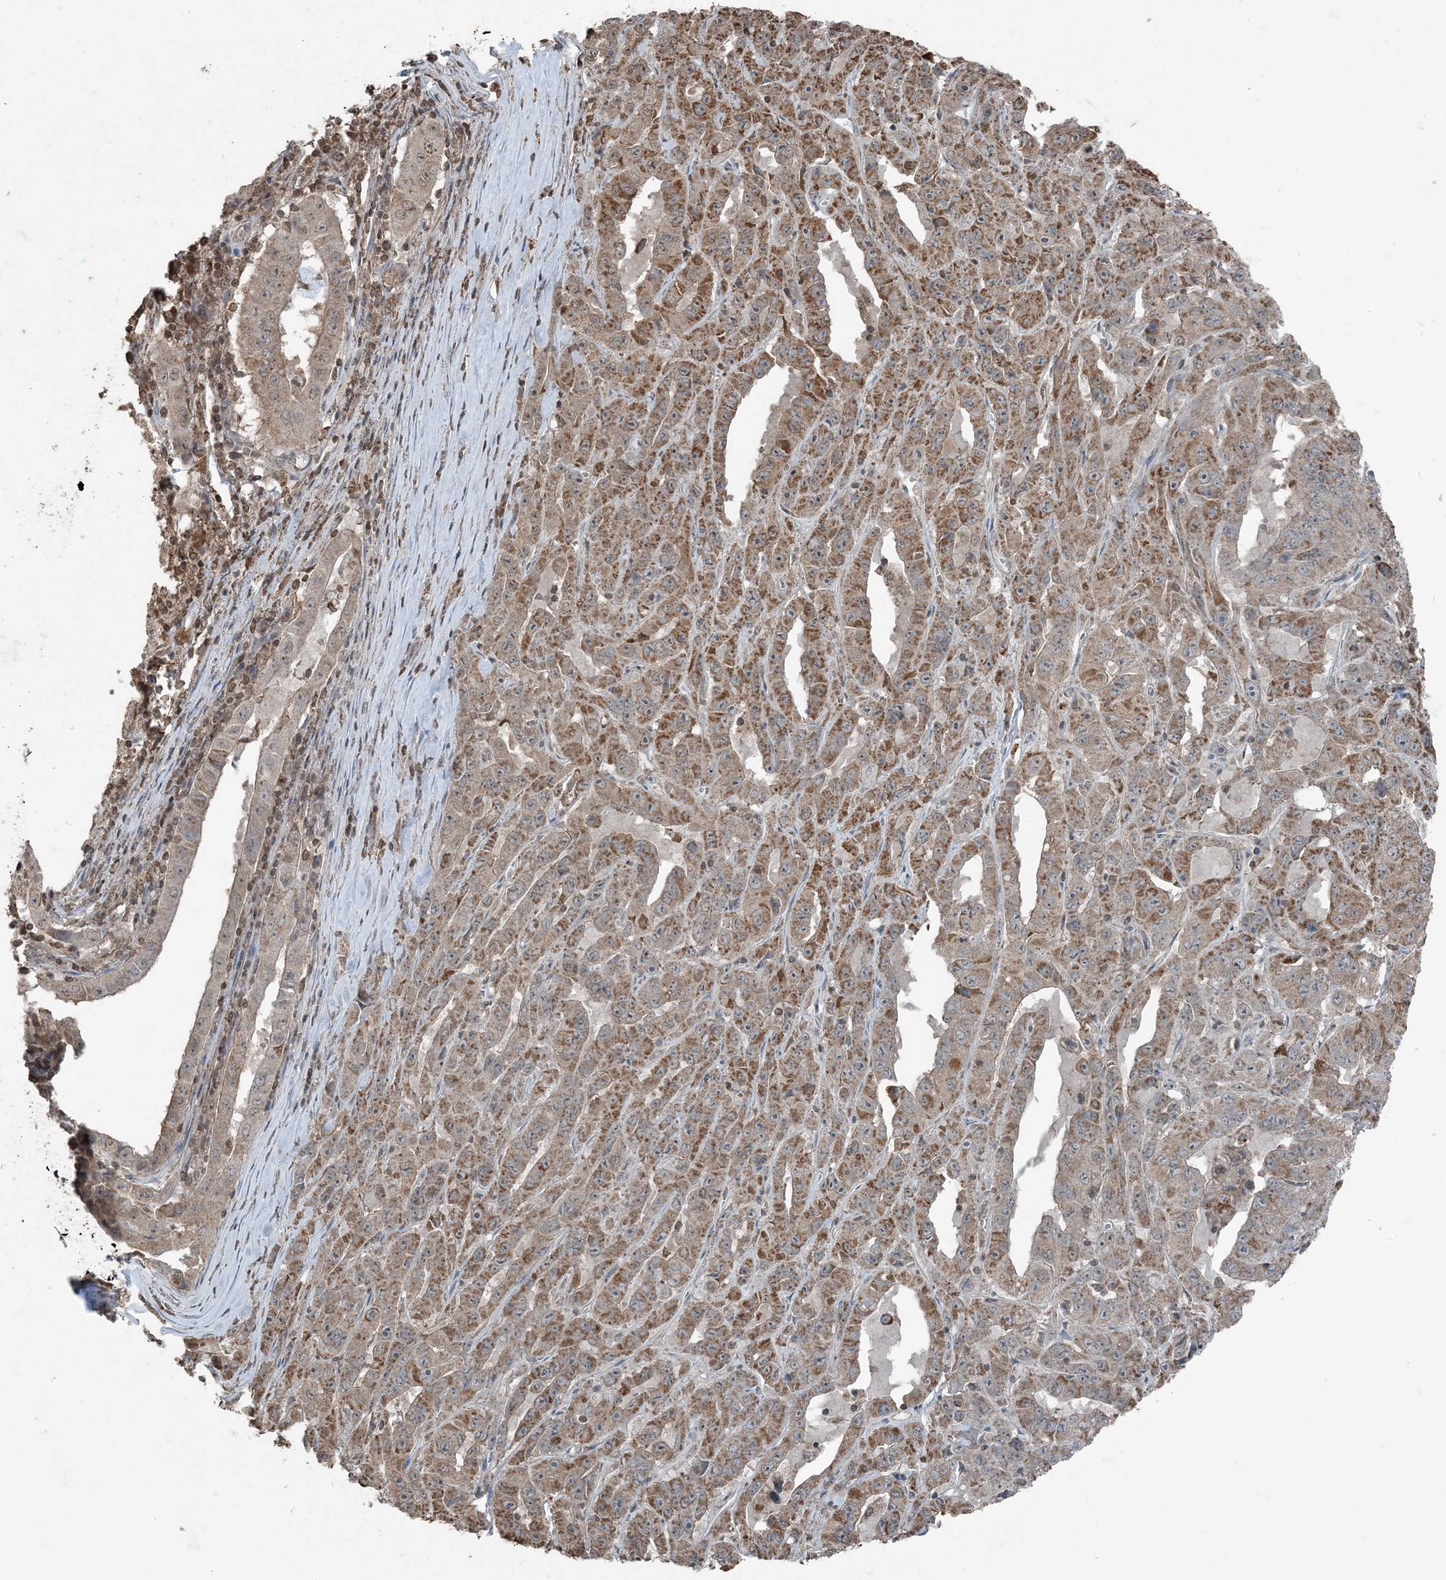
{"staining": {"intensity": "moderate", "quantity": ">75%", "location": "cytoplasmic/membranous"}, "tissue": "pancreatic cancer", "cell_type": "Tumor cells", "image_type": "cancer", "snomed": [{"axis": "morphology", "description": "Adenocarcinoma, NOS"}, {"axis": "topography", "description": "Pancreas"}], "caption": "A histopathology image of human adenocarcinoma (pancreatic) stained for a protein reveals moderate cytoplasmic/membranous brown staining in tumor cells.", "gene": "GNL1", "patient": {"sex": "male", "age": 63}}